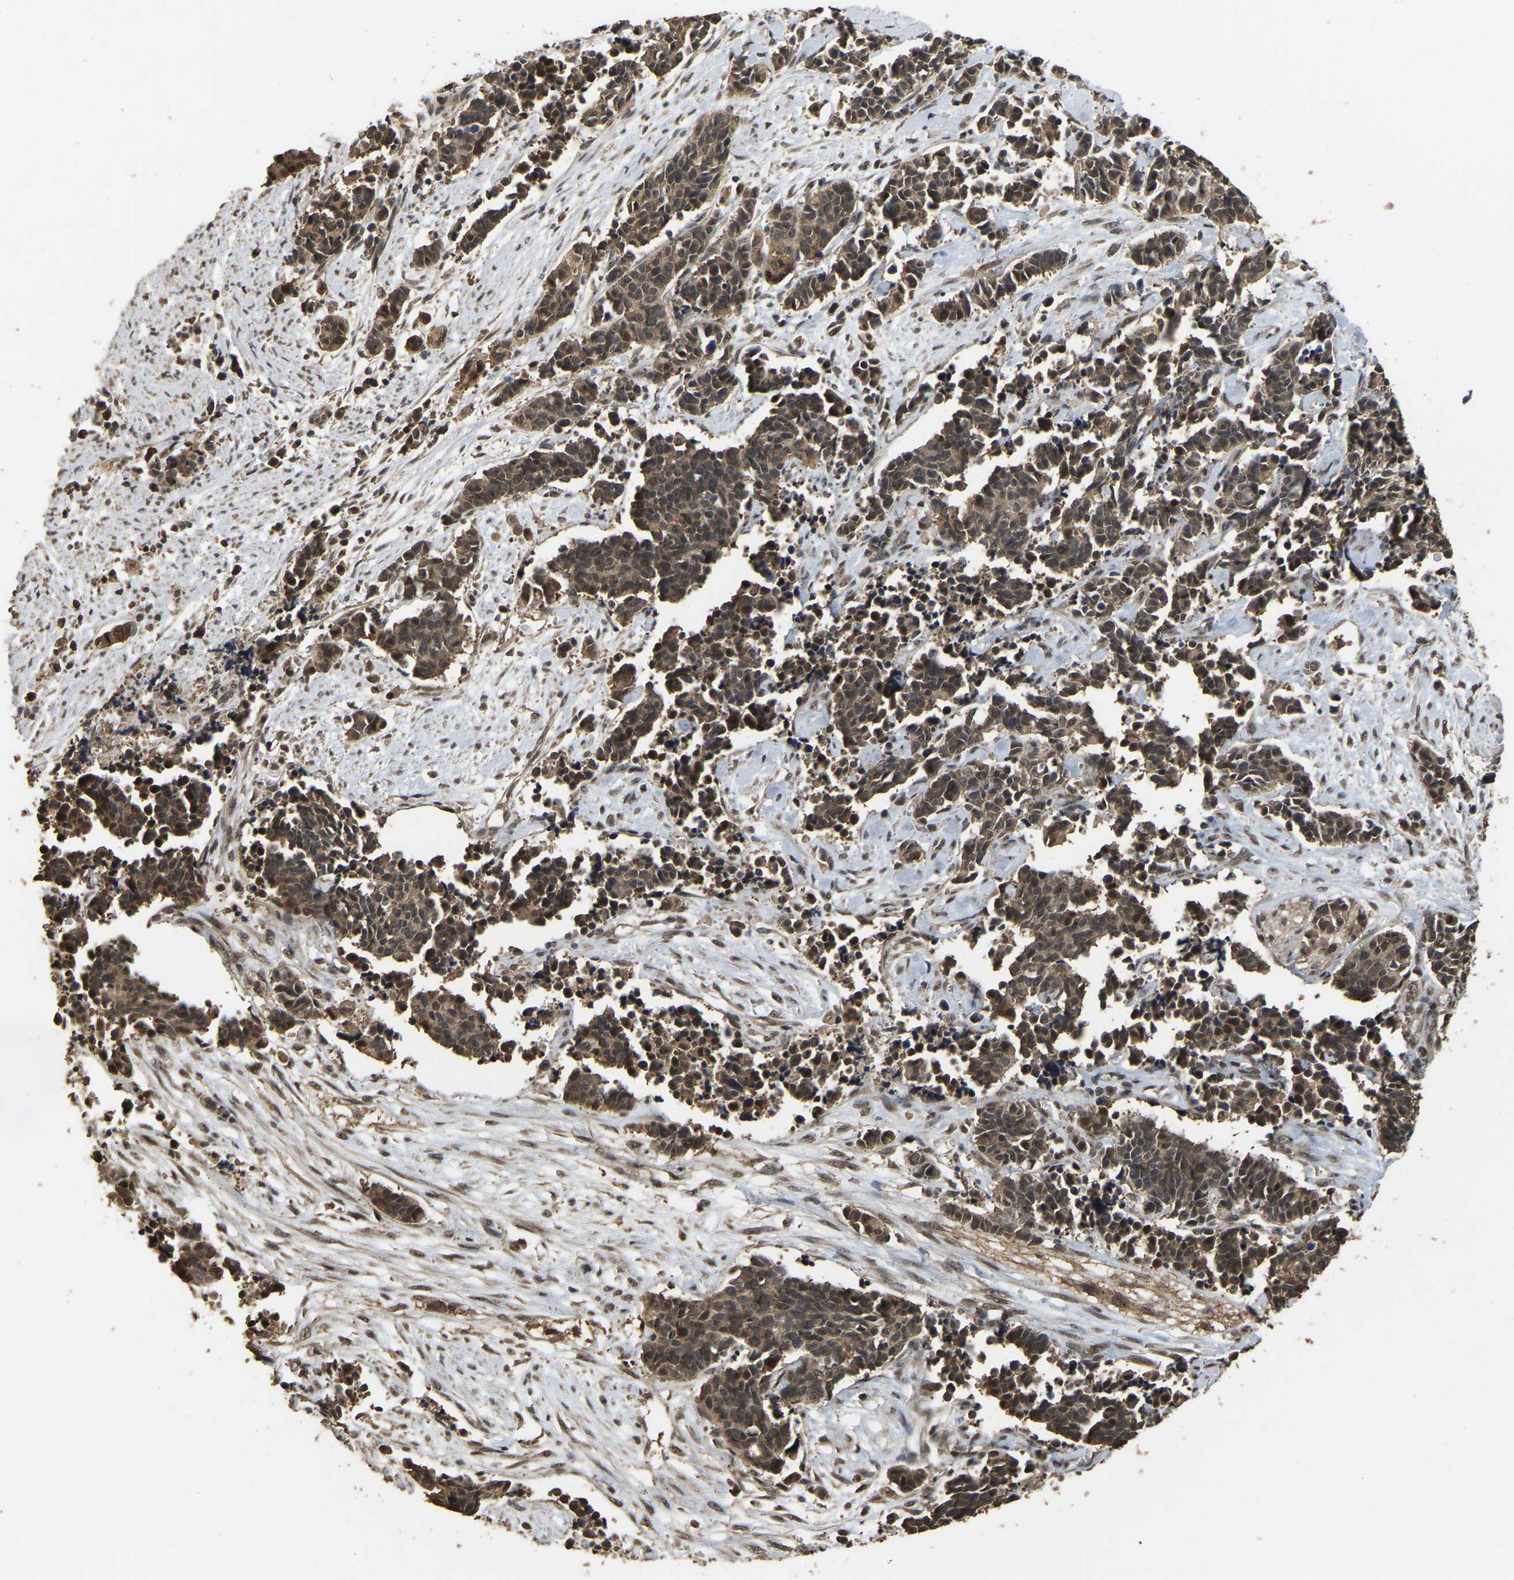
{"staining": {"intensity": "moderate", "quantity": ">75%", "location": "cytoplasmic/membranous,nuclear"}, "tissue": "cervical cancer", "cell_type": "Tumor cells", "image_type": "cancer", "snomed": [{"axis": "morphology", "description": "Squamous cell carcinoma, NOS"}, {"axis": "topography", "description": "Cervix"}], "caption": "Cervical squamous cell carcinoma stained with DAB (3,3'-diaminobenzidine) immunohistochemistry (IHC) demonstrates medium levels of moderate cytoplasmic/membranous and nuclear staining in about >75% of tumor cells. Nuclei are stained in blue.", "gene": "ARHGAP23", "patient": {"sex": "female", "age": 35}}